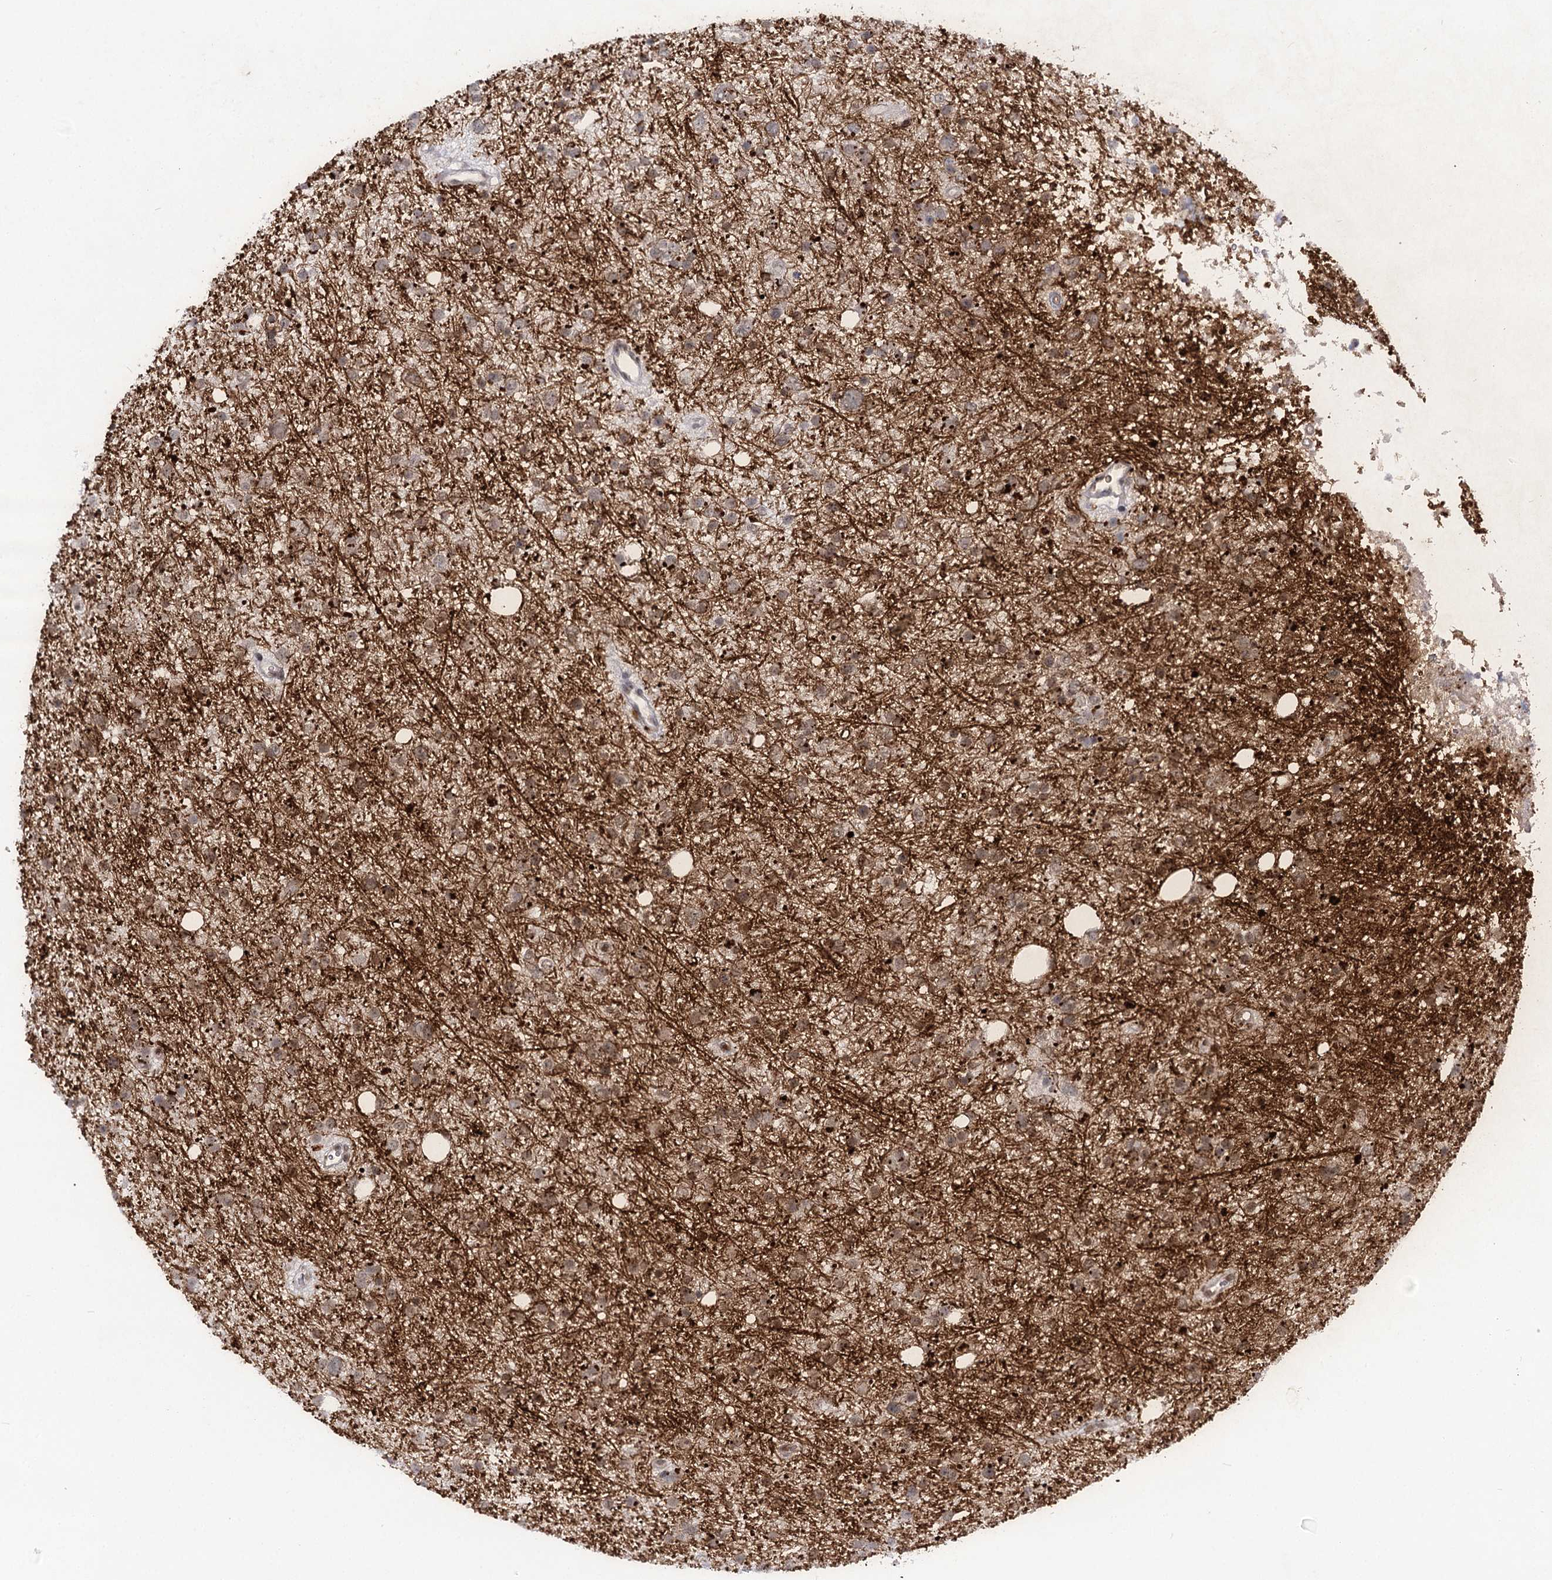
{"staining": {"intensity": "moderate", "quantity": "25%-75%", "location": "cytoplasmic/membranous"}, "tissue": "glioma", "cell_type": "Tumor cells", "image_type": "cancer", "snomed": [{"axis": "morphology", "description": "Glioma, malignant, Low grade"}, {"axis": "topography", "description": "Cerebral cortex"}], "caption": "This image displays glioma stained with immunohistochemistry (IHC) to label a protein in brown. The cytoplasmic/membranous of tumor cells show moderate positivity for the protein. Nuclei are counter-stained blue.", "gene": "ATP10B", "patient": {"sex": "female", "age": 39}}